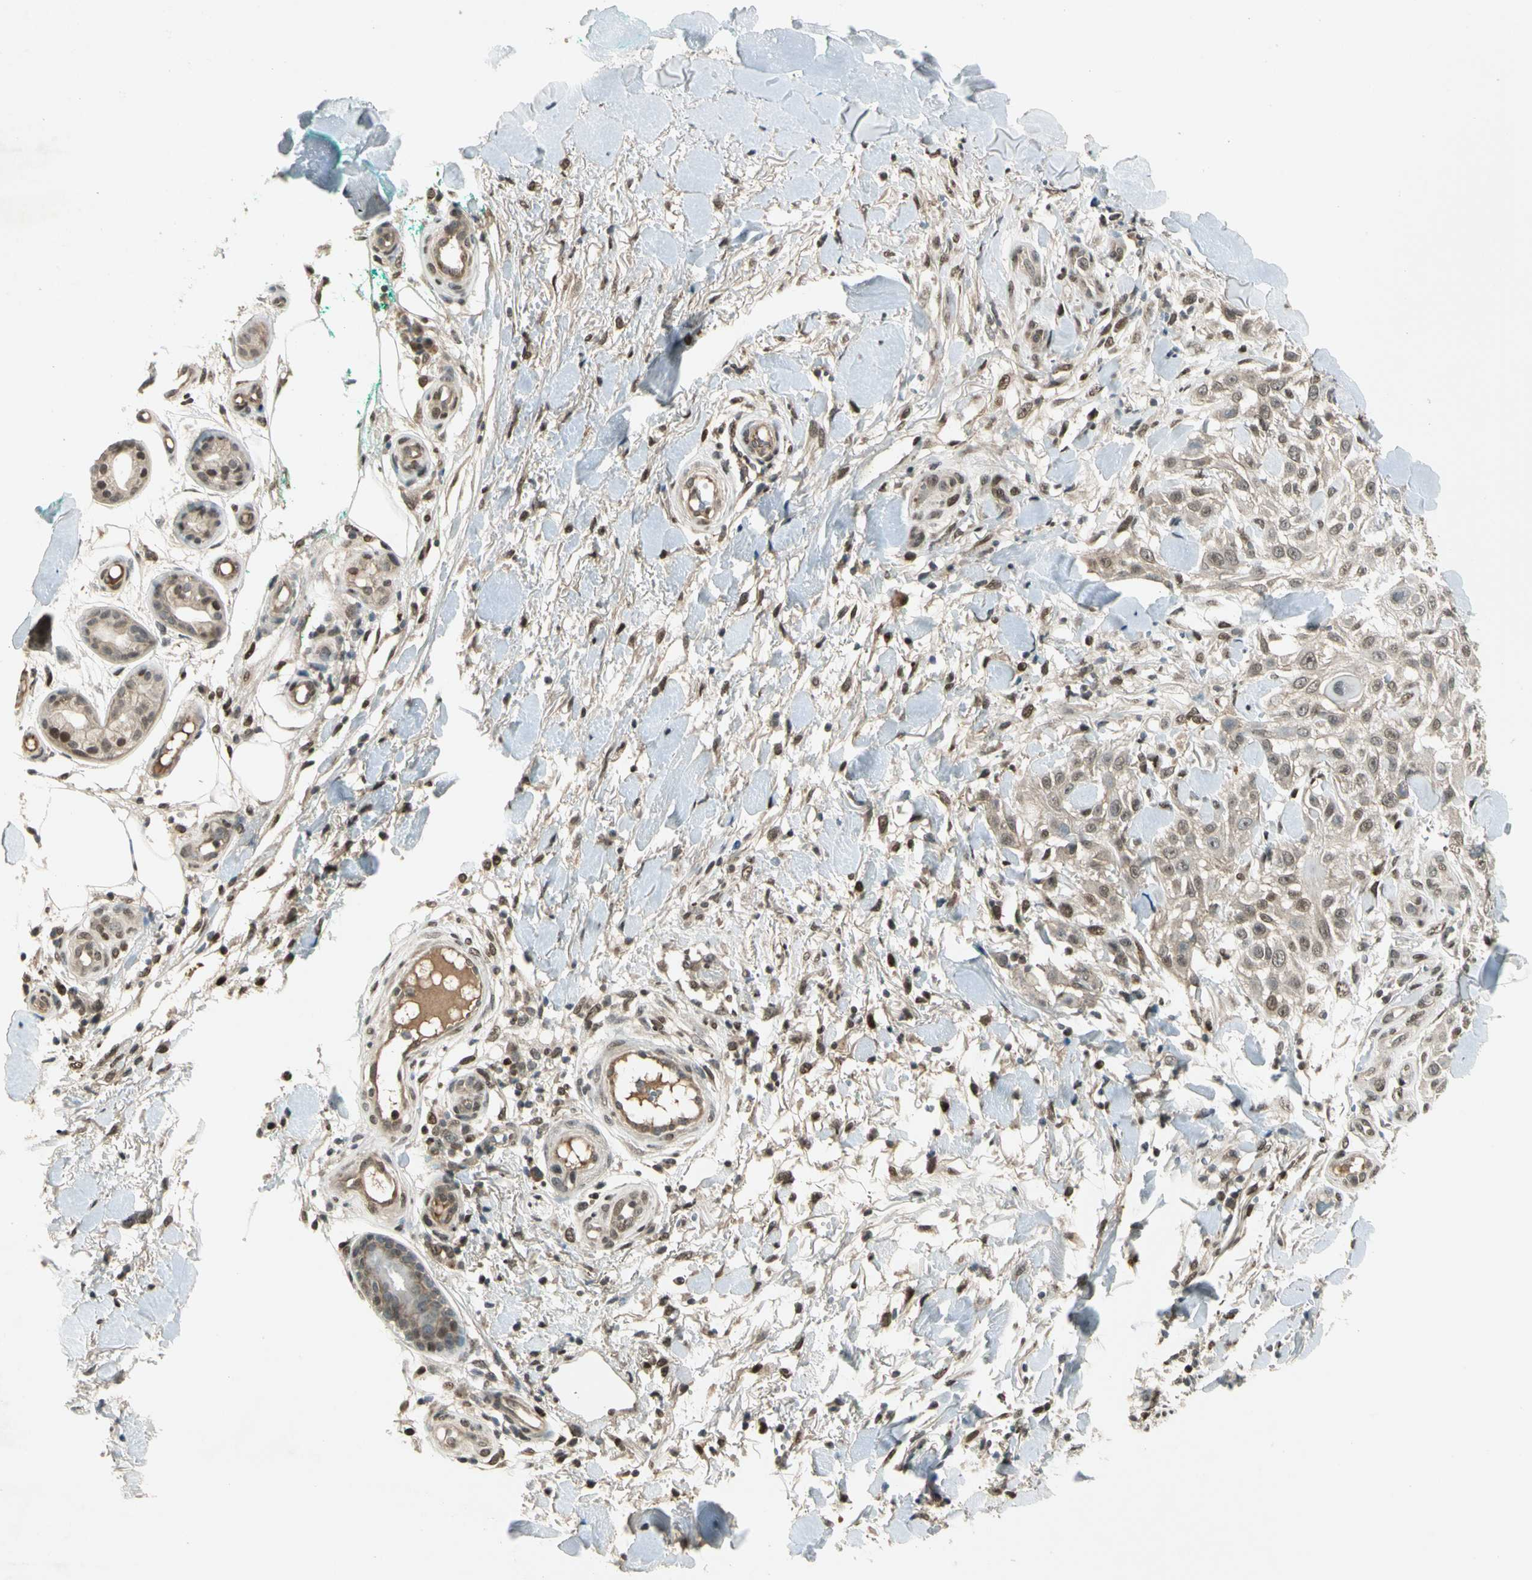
{"staining": {"intensity": "moderate", "quantity": ">75%", "location": "nuclear"}, "tissue": "skin cancer", "cell_type": "Tumor cells", "image_type": "cancer", "snomed": [{"axis": "morphology", "description": "Squamous cell carcinoma, NOS"}, {"axis": "topography", "description": "Skin"}], "caption": "Brown immunohistochemical staining in human skin cancer displays moderate nuclear positivity in approximately >75% of tumor cells. Using DAB (brown) and hematoxylin (blue) stains, captured at high magnification using brightfield microscopy.", "gene": "GTF3A", "patient": {"sex": "female", "age": 42}}